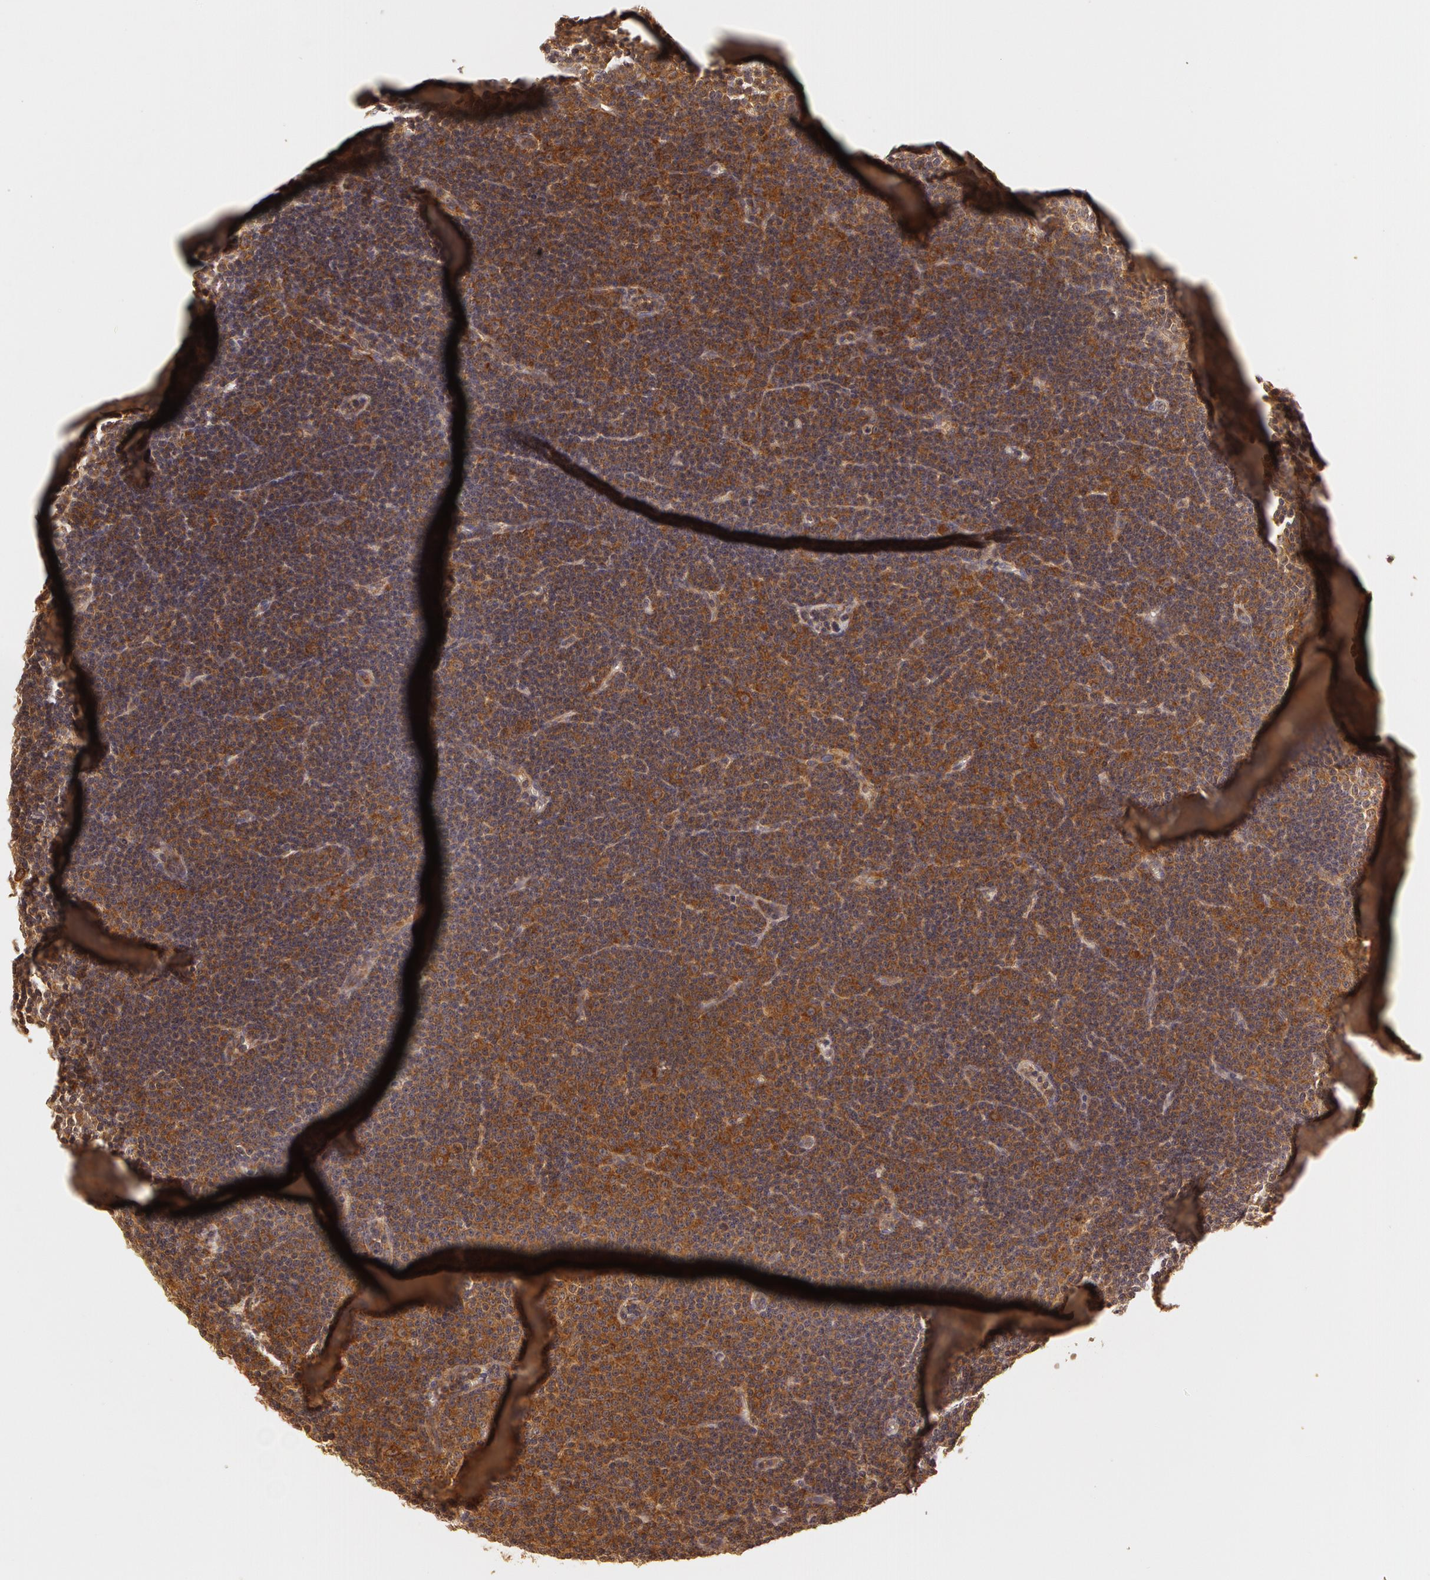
{"staining": {"intensity": "strong", "quantity": ">75%", "location": "cytoplasmic/membranous"}, "tissue": "lymphoma", "cell_type": "Tumor cells", "image_type": "cancer", "snomed": [{"axis": "morphology", "description": "Malignant lymphoma, non-Hodgkin's type, Low grade"}, {"axis": "topography", "description": "Lymph node"}], "caption": "Human low-grade malignant lymphoma, non-Hodgkin's type stained with a brown dye displays strong cytoplasmic/membranous positive staining in approximately >75% of tumor cells.", "gene": "ASCC2", "patient": {"sex": "male", "age": 57}}